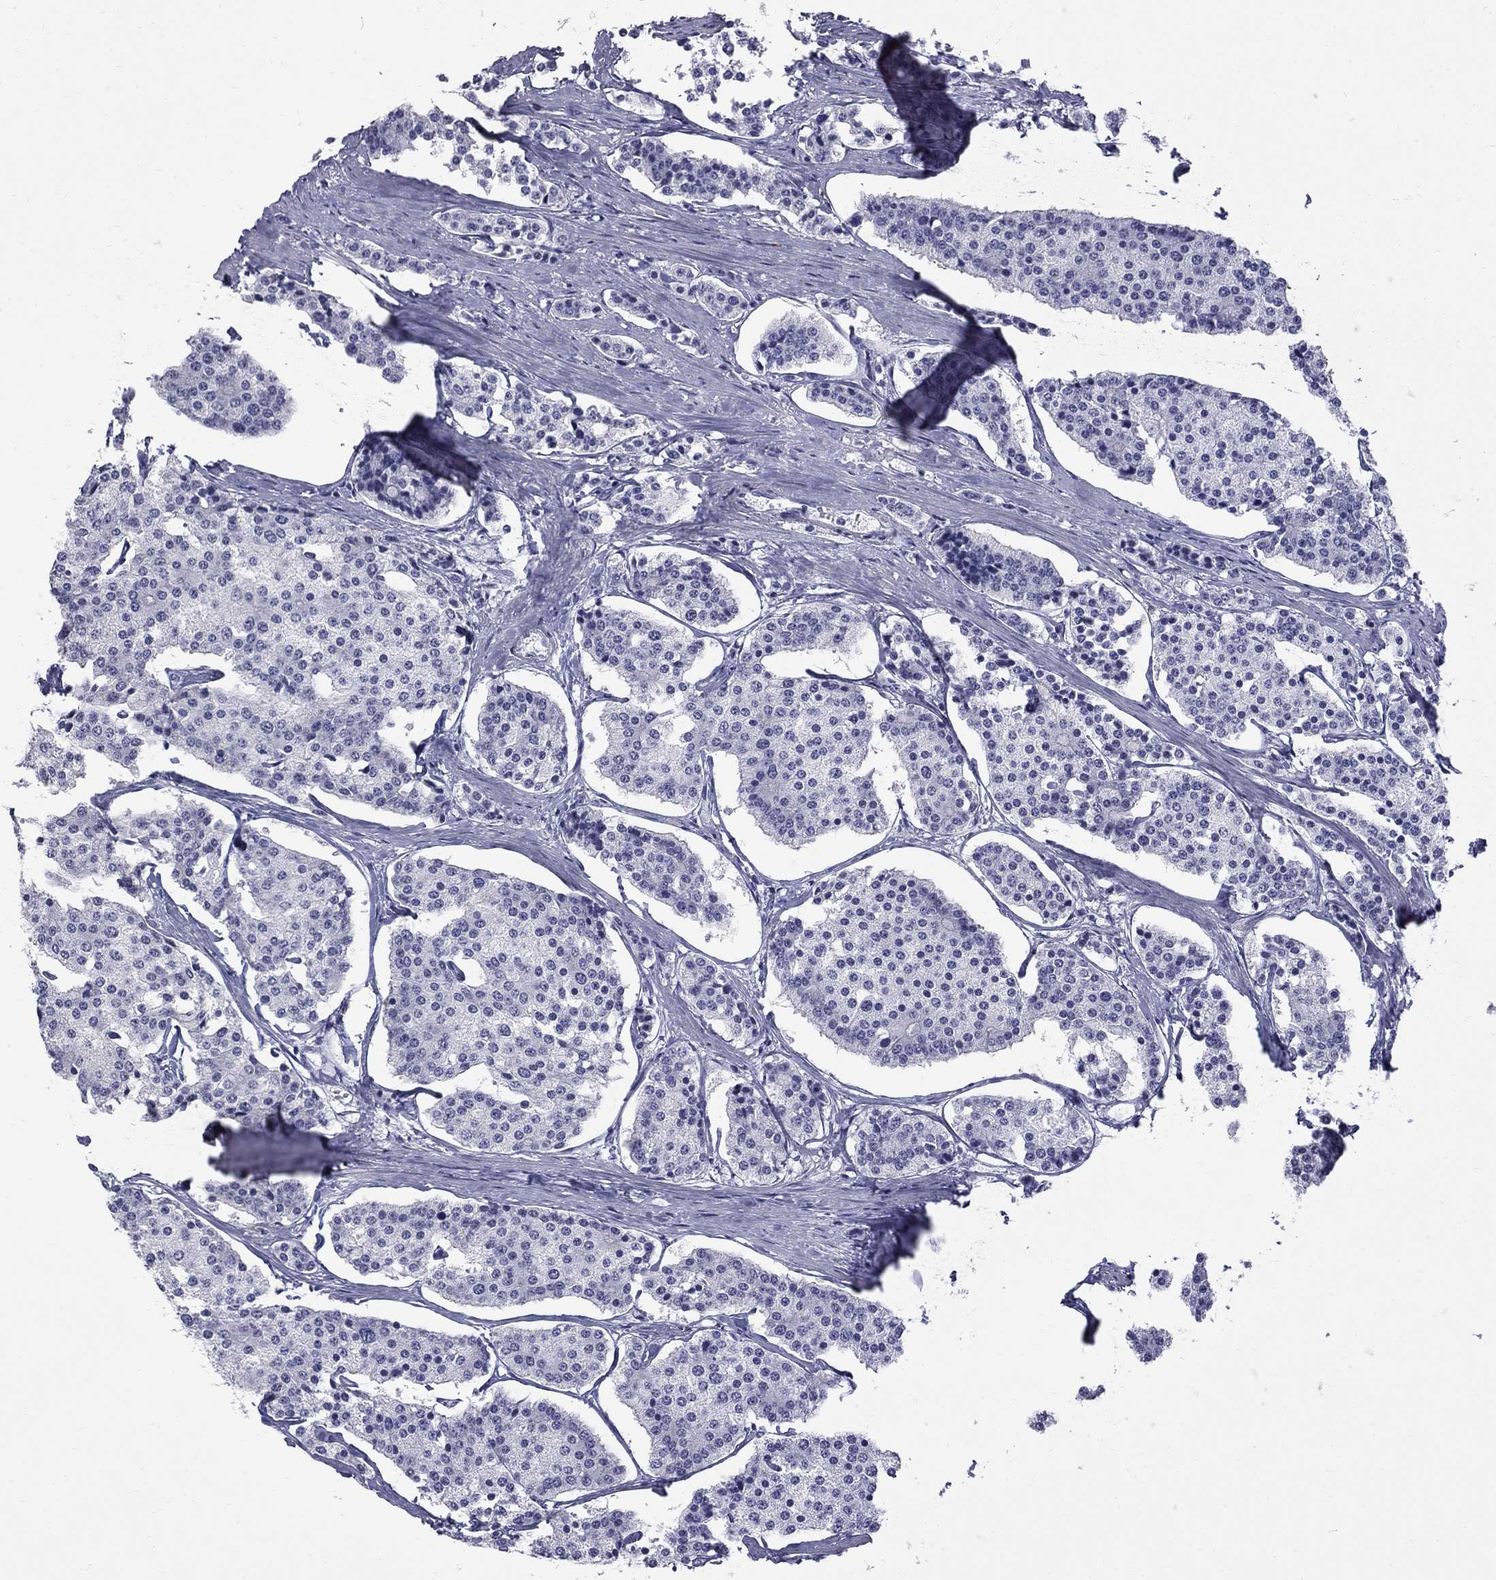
{"staining": {"intensity": "negative", "quantity": "none", "location": "none"}, "tissue": "carcinoid", "cell_type": "Tumor cells", "image_type": "cancer", "snomed": [{"axis": "morphology", "description": "Carcinoid, malignant, NOS"}, {"axis": "topography", "description": "Small intestine"}], "caption": "High power microscopy micrograph of an immunohistochemistry histopathology image of carcinoid, revealing no significant expression in tumor cells. Nuclei are stained in blue.", "gene": "TRIM29", "patient": {"sex": "female", "age": 65}}